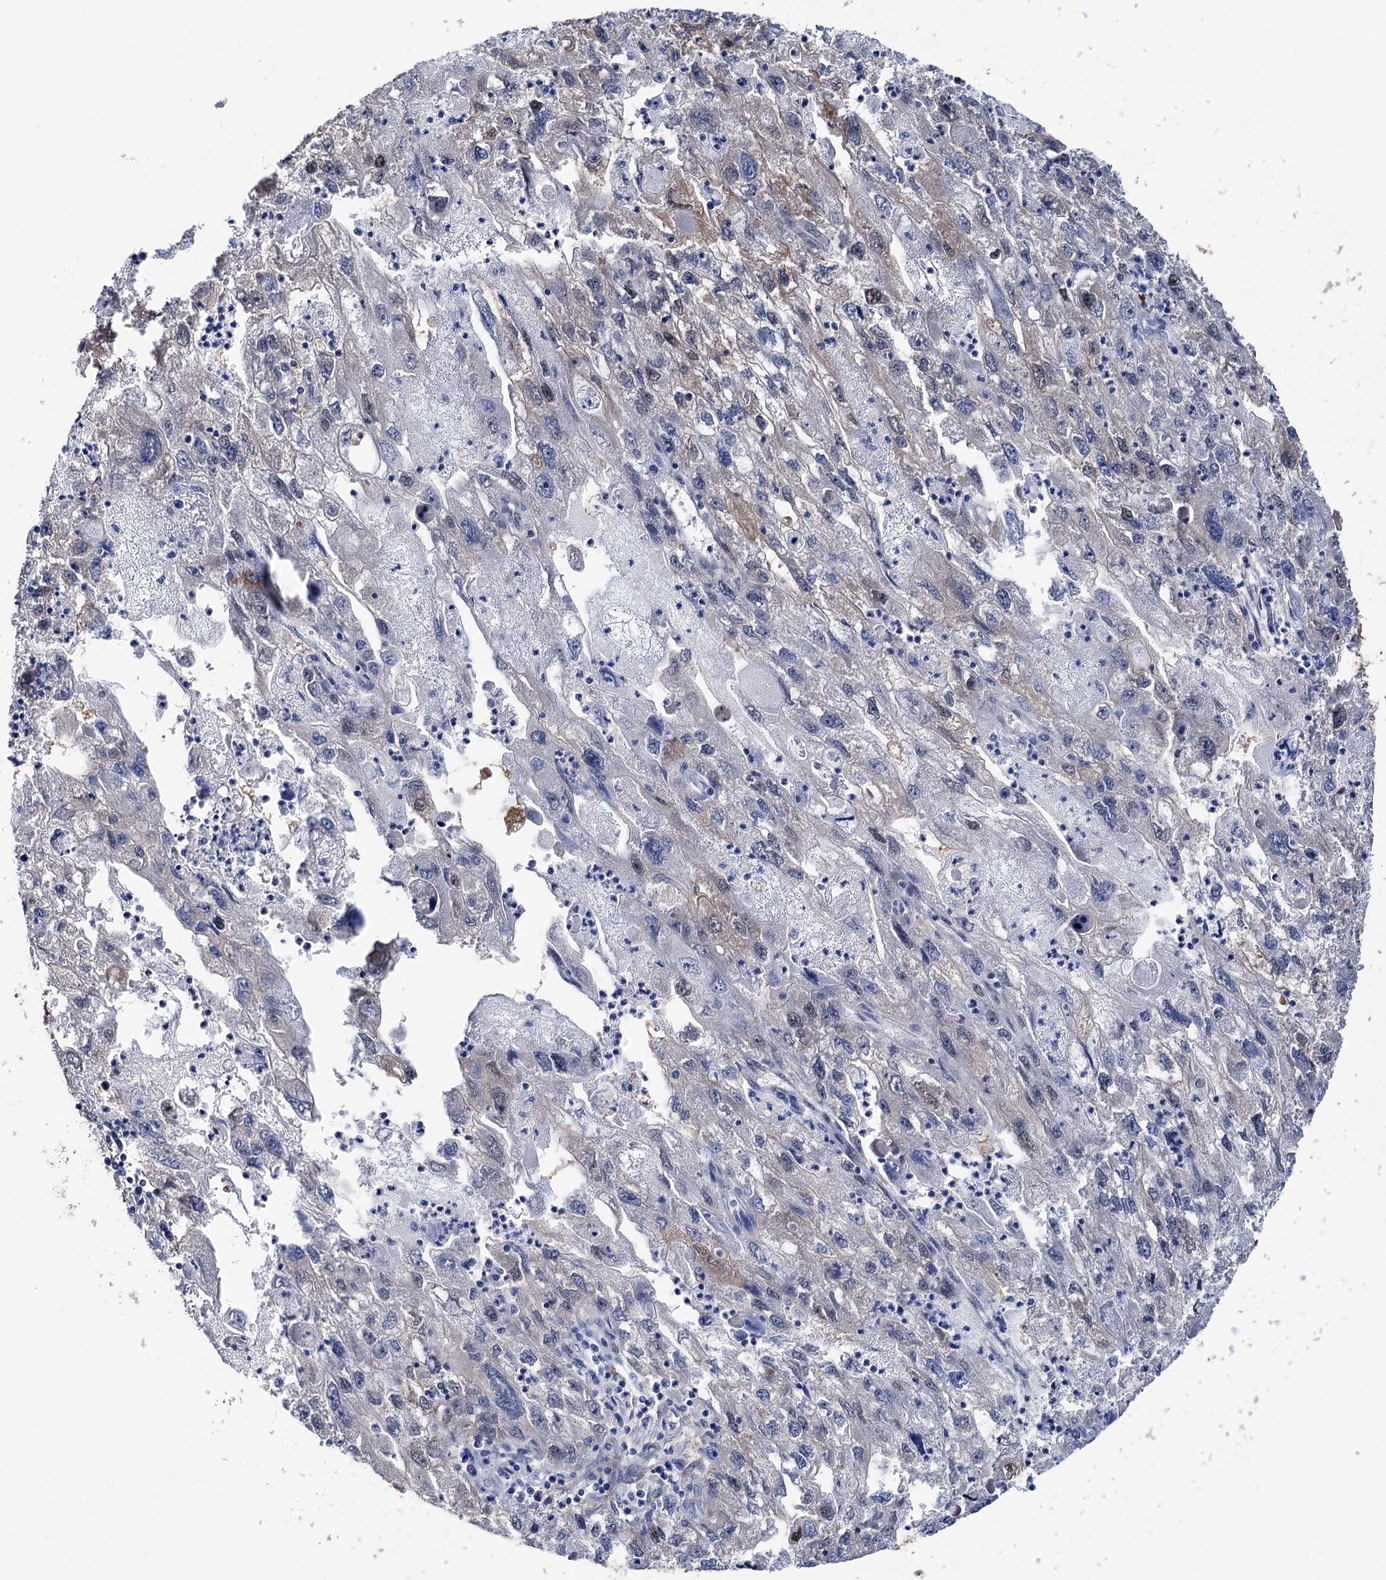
{"staining": {"intensity": "weak", "quantity": "<25%", "location": "cytoplasmic/membranous"}, "tissue": "endometrial cancer", "cell_type": "Tumor cells", "image_type": "cancer", "snomed": [{"axis": "morphology", "description": "Adenocarcinoma, NOS"}, {"axis": "topography", "description": "Endometrium"}], "caption": "Adenocarcinoma (endometrial) was stained to show a protein in brown. There is no significant positivity in tumor cells. (DAB immunohistochemistry visualized using brightfield microscopy, high magnification).", "gene": "UGDH", "patient": {"sex": "female", "age": 49}}